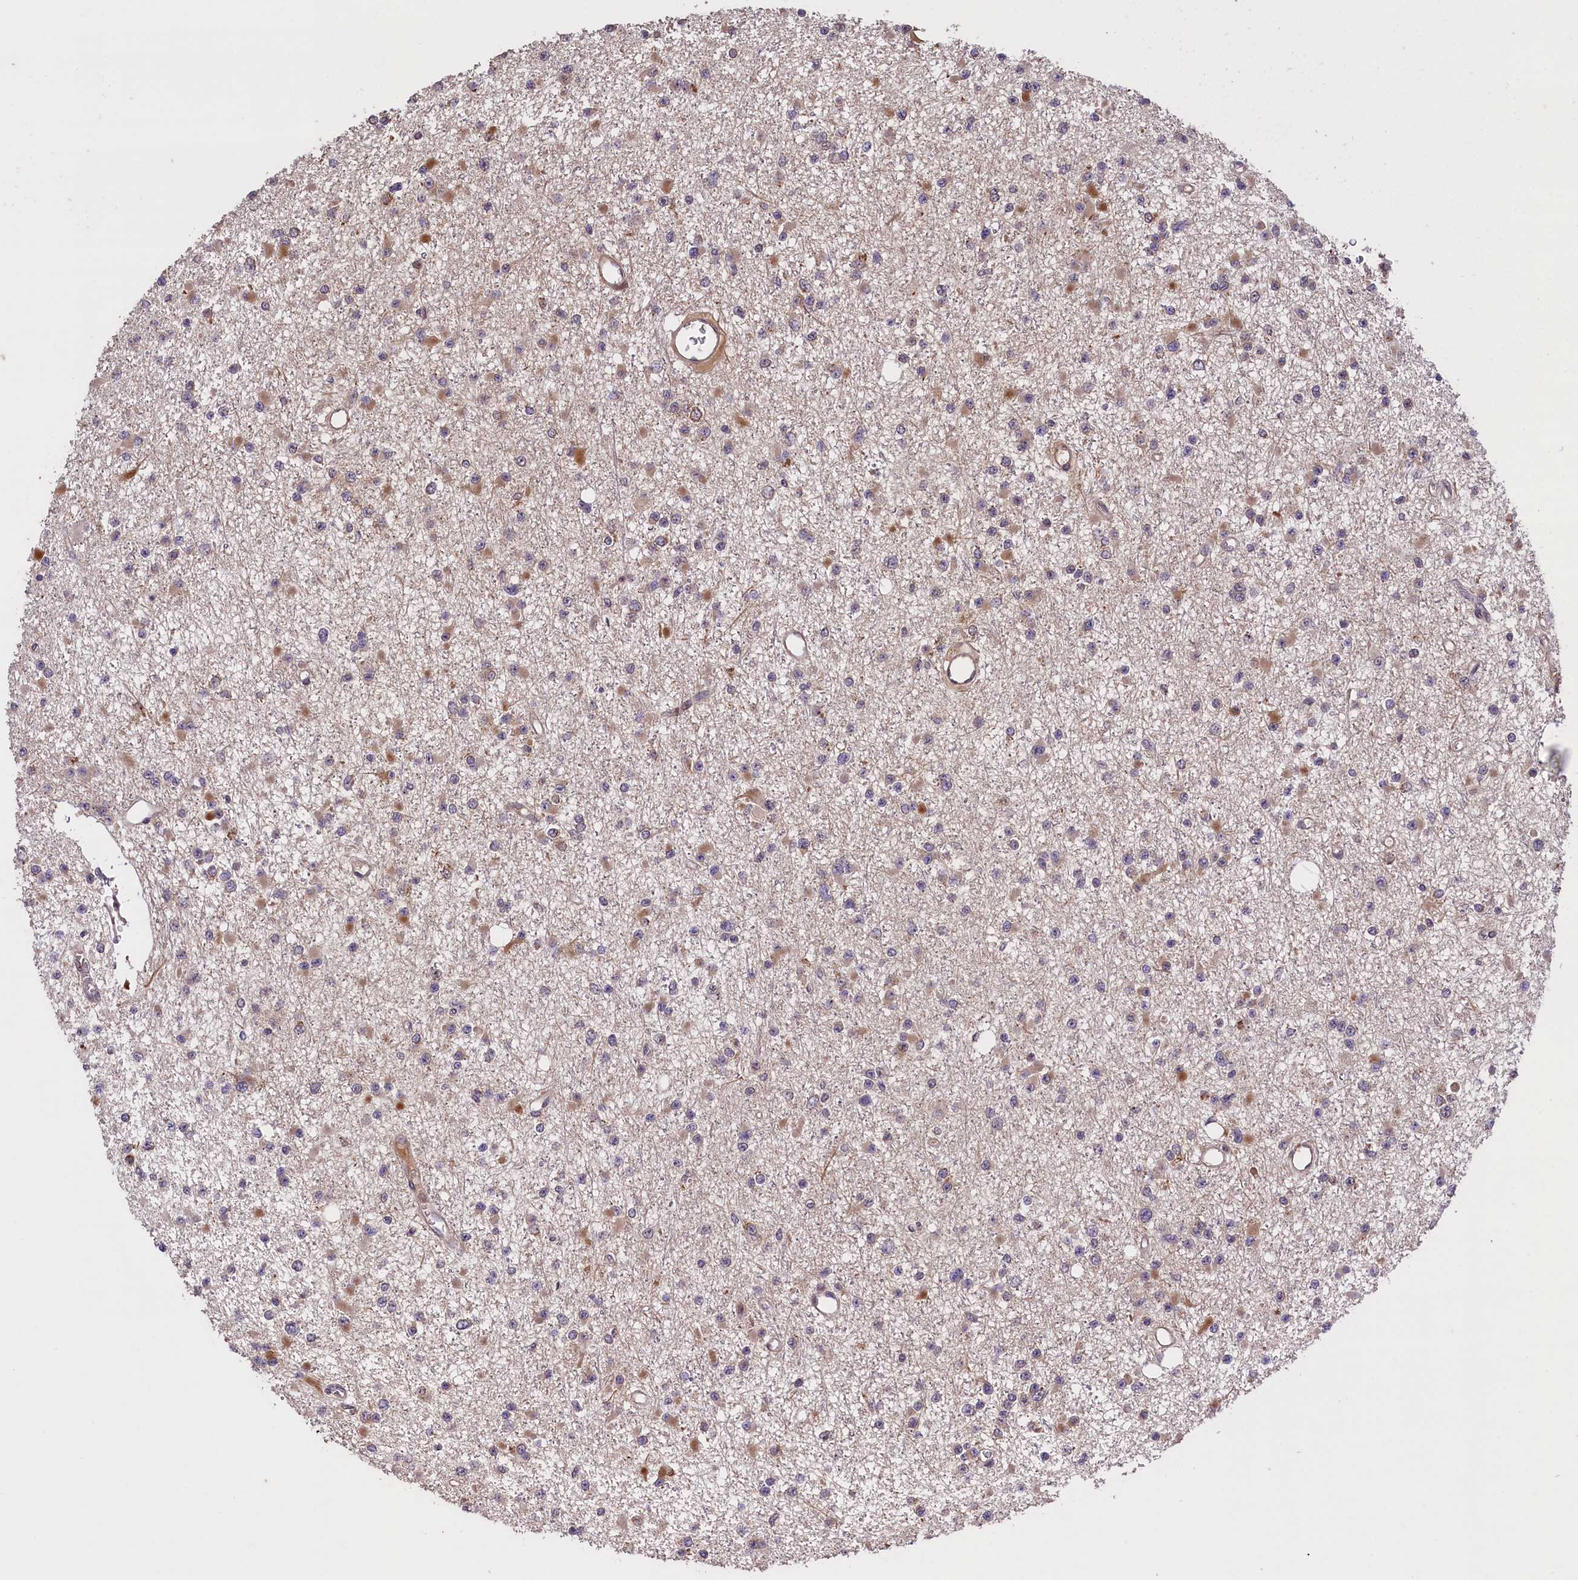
{"staining": {"intensity": "weak", "quantity": "<25%", "location": "cytoplasmic/membranous"}, "tissue": "glioma", "cell_type": "Tumor cells", "image_type": "cancer", "snomed": [{"axis": "morphology", "description": "Glioma, malignant, Low grade"}, {"axis": "topography", "description": "Brain"}], "caption": "High power microscopy micrograph of an immunohistochemistry micrograph of glioma, revealing no significant expression in tumor cells. (DAB immunohistochemistry (IHC) with hematoxylin counter stain).", "gene": "DNAJB9", "patient": {"sex": "female", "age": 22}}